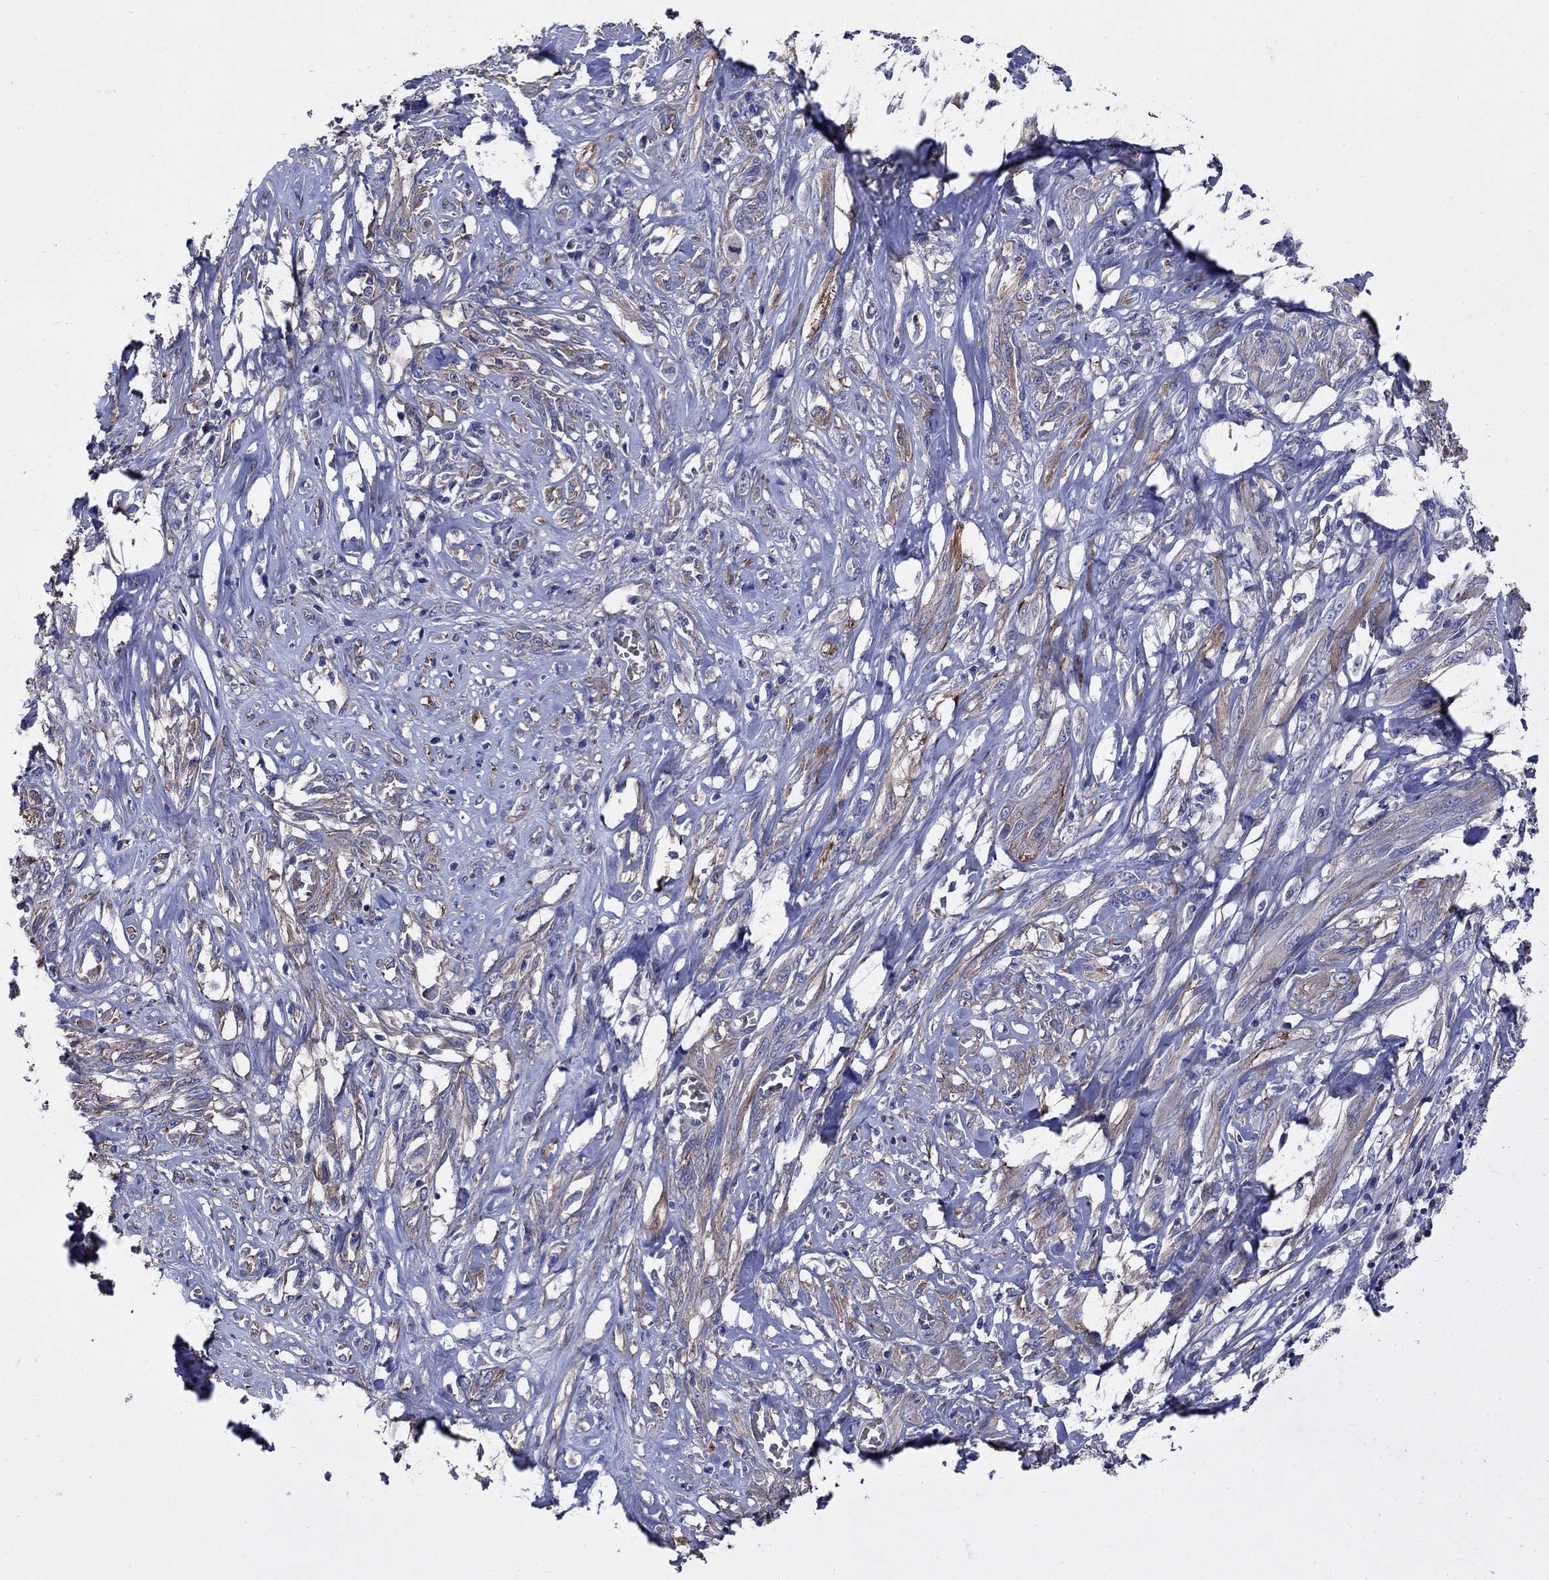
{"staining": {"intensity": "weak", "quantity": ">75%", "location": "cytoplasmic/membranous"}, "tissue": "melanoma", "cell_type": "Tumor cells", "image_type": "cancer", "snomed": [{"axis": "morphology", "description": "Malignant melanoma, NOS"}, {"axis": "topography", "description": "Skin"}], "caption": "Immunohistochemical staining of malignant melanoma shows weak cytoplasmic/membranous protein positivity in about >75% of tumor cells.", "gene": "FLNC", "patient": {"sex": "female", "age": 91}}